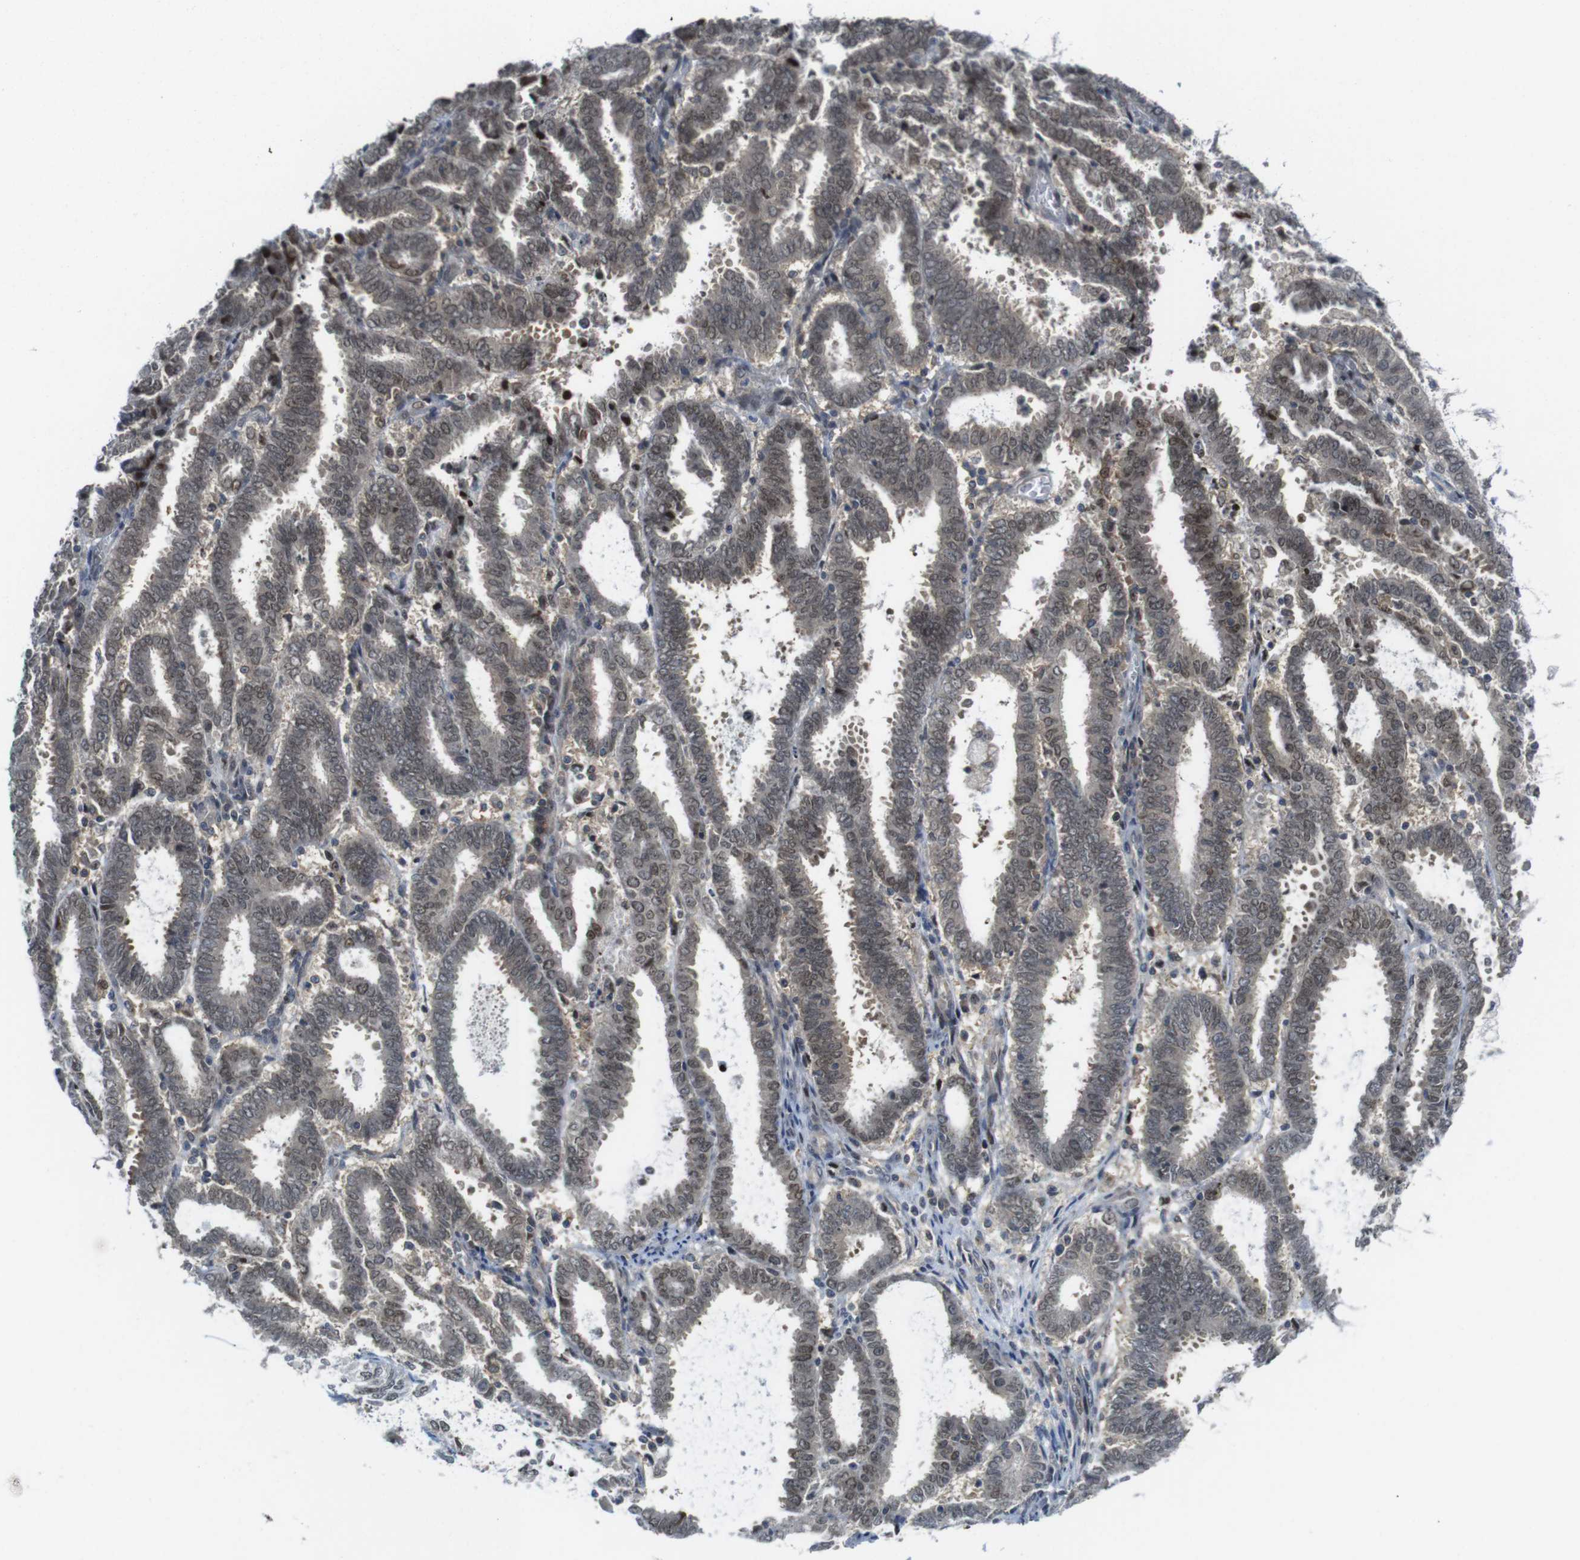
{"staining": {"intensity": "weak", "quantity": "25%-75%", "location": "nuclear"}, "tissue": "endometrial cancer", "cell_type": "Tumor cells", "image_type": "cancer", "snomed": [{"axis": "morphology", "description": "Adenocarcinoma, NOS"}, {"axis": "topography", "description": "Uterus"}], "caption": "Protein expression analysis of endometrial cancer (adenocarcinoma) exhibits weak nuclear staining in about 25%-75% of tumor cells.", "gene": "RCC1", "patient": {"sex": "female", "age": 83}}